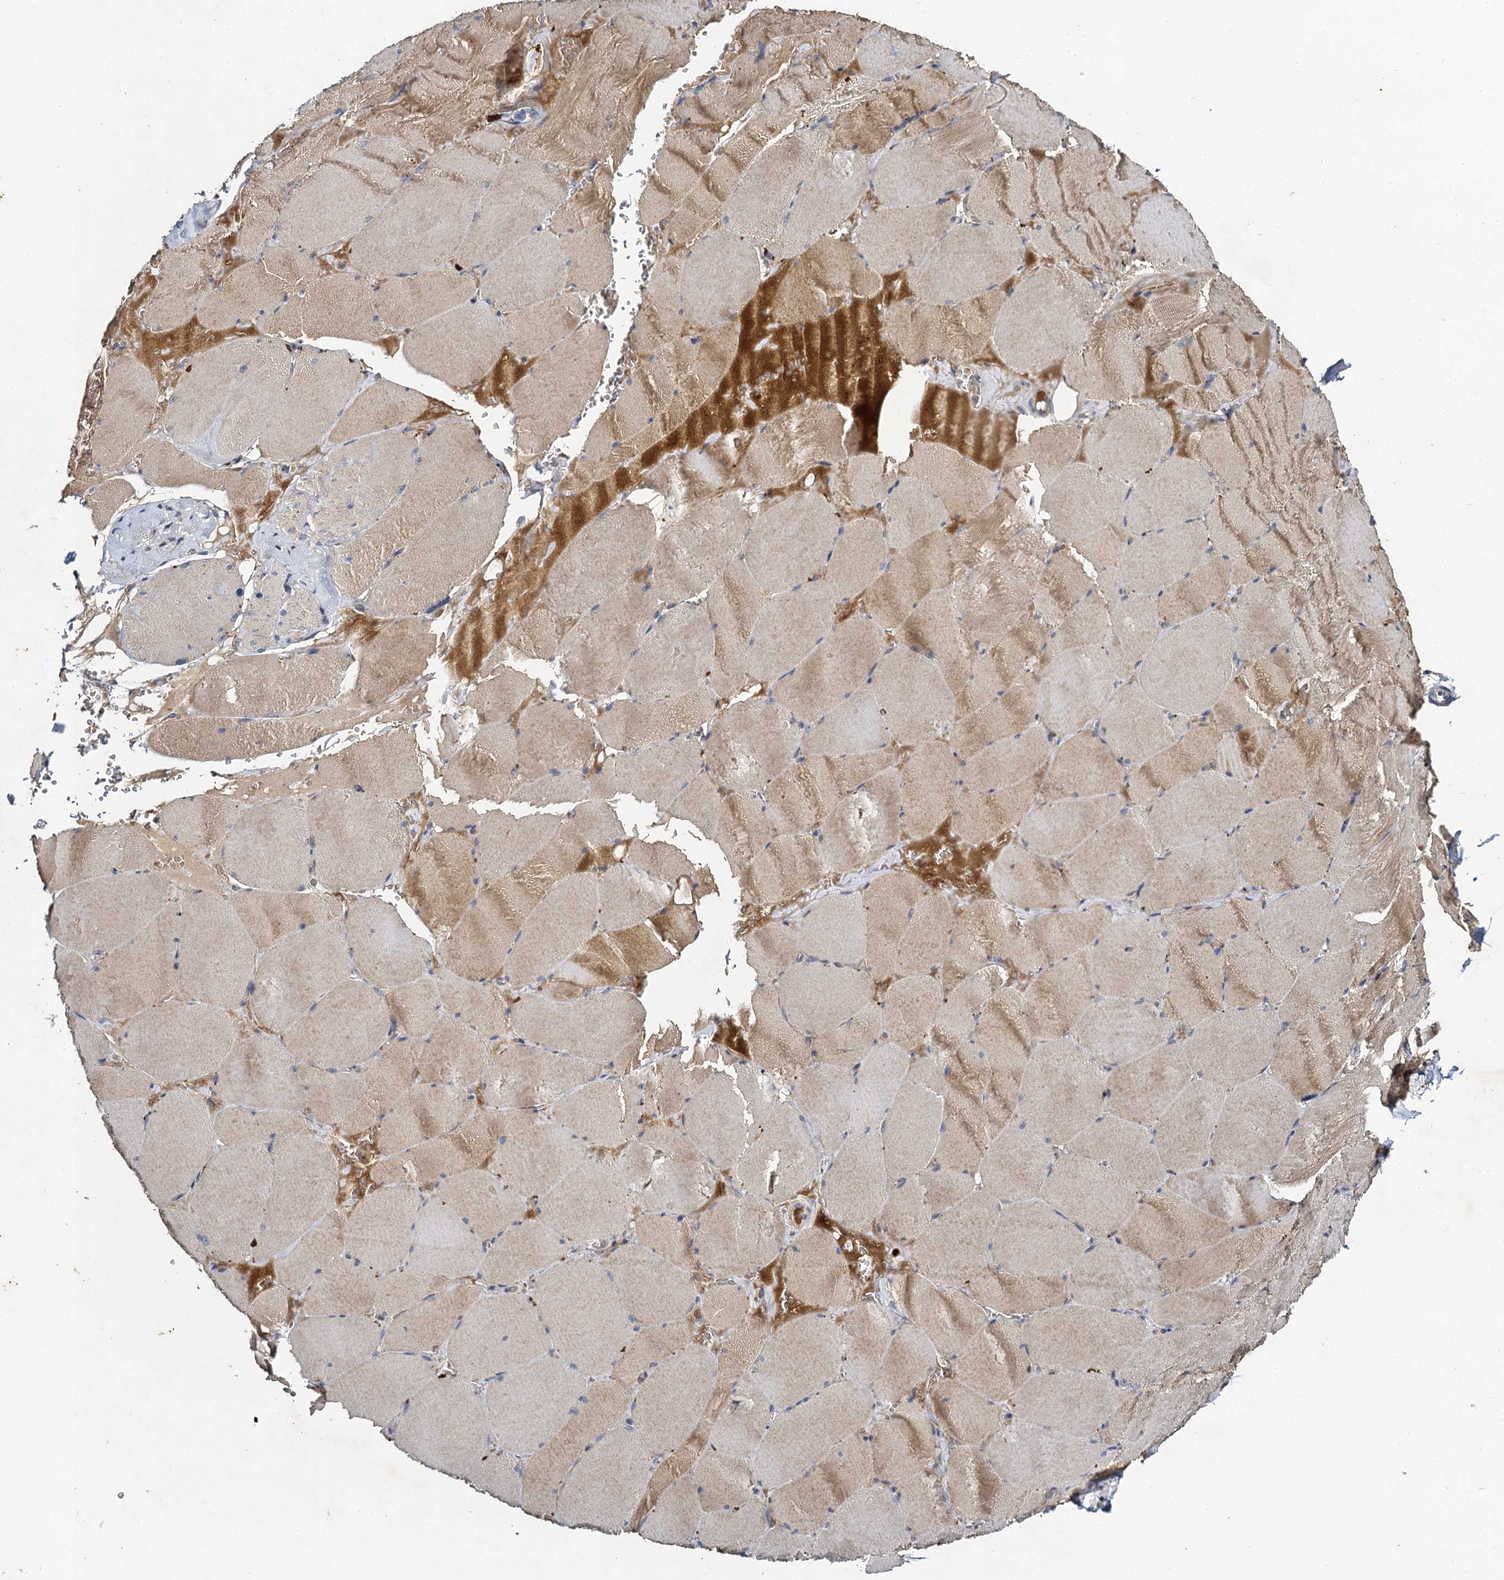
{"staining": {"intensity": "weak", "quantity": ">75%", "location": "cytoplasmic/membranous"}, "tissue": "skeletal muscle", "cell_type": "Myocytes", "image_type": "normal", "snomed": [{"axis": "morphology", "description": "Normal tissue, NOS"}, {"axis": "topography", "description": "Skeletal muscle"}, {"axis": "topography", "description": "Head-Neck"}], "caption": "An IHC micrograph of benign tissue is shown. Protein staining in brown shows weak cytoplasmic/membranous positivity in skeletal muscle within myocytes.", "gene": "SLC11A2", "patient": {"sex": "male", "age": 66}}